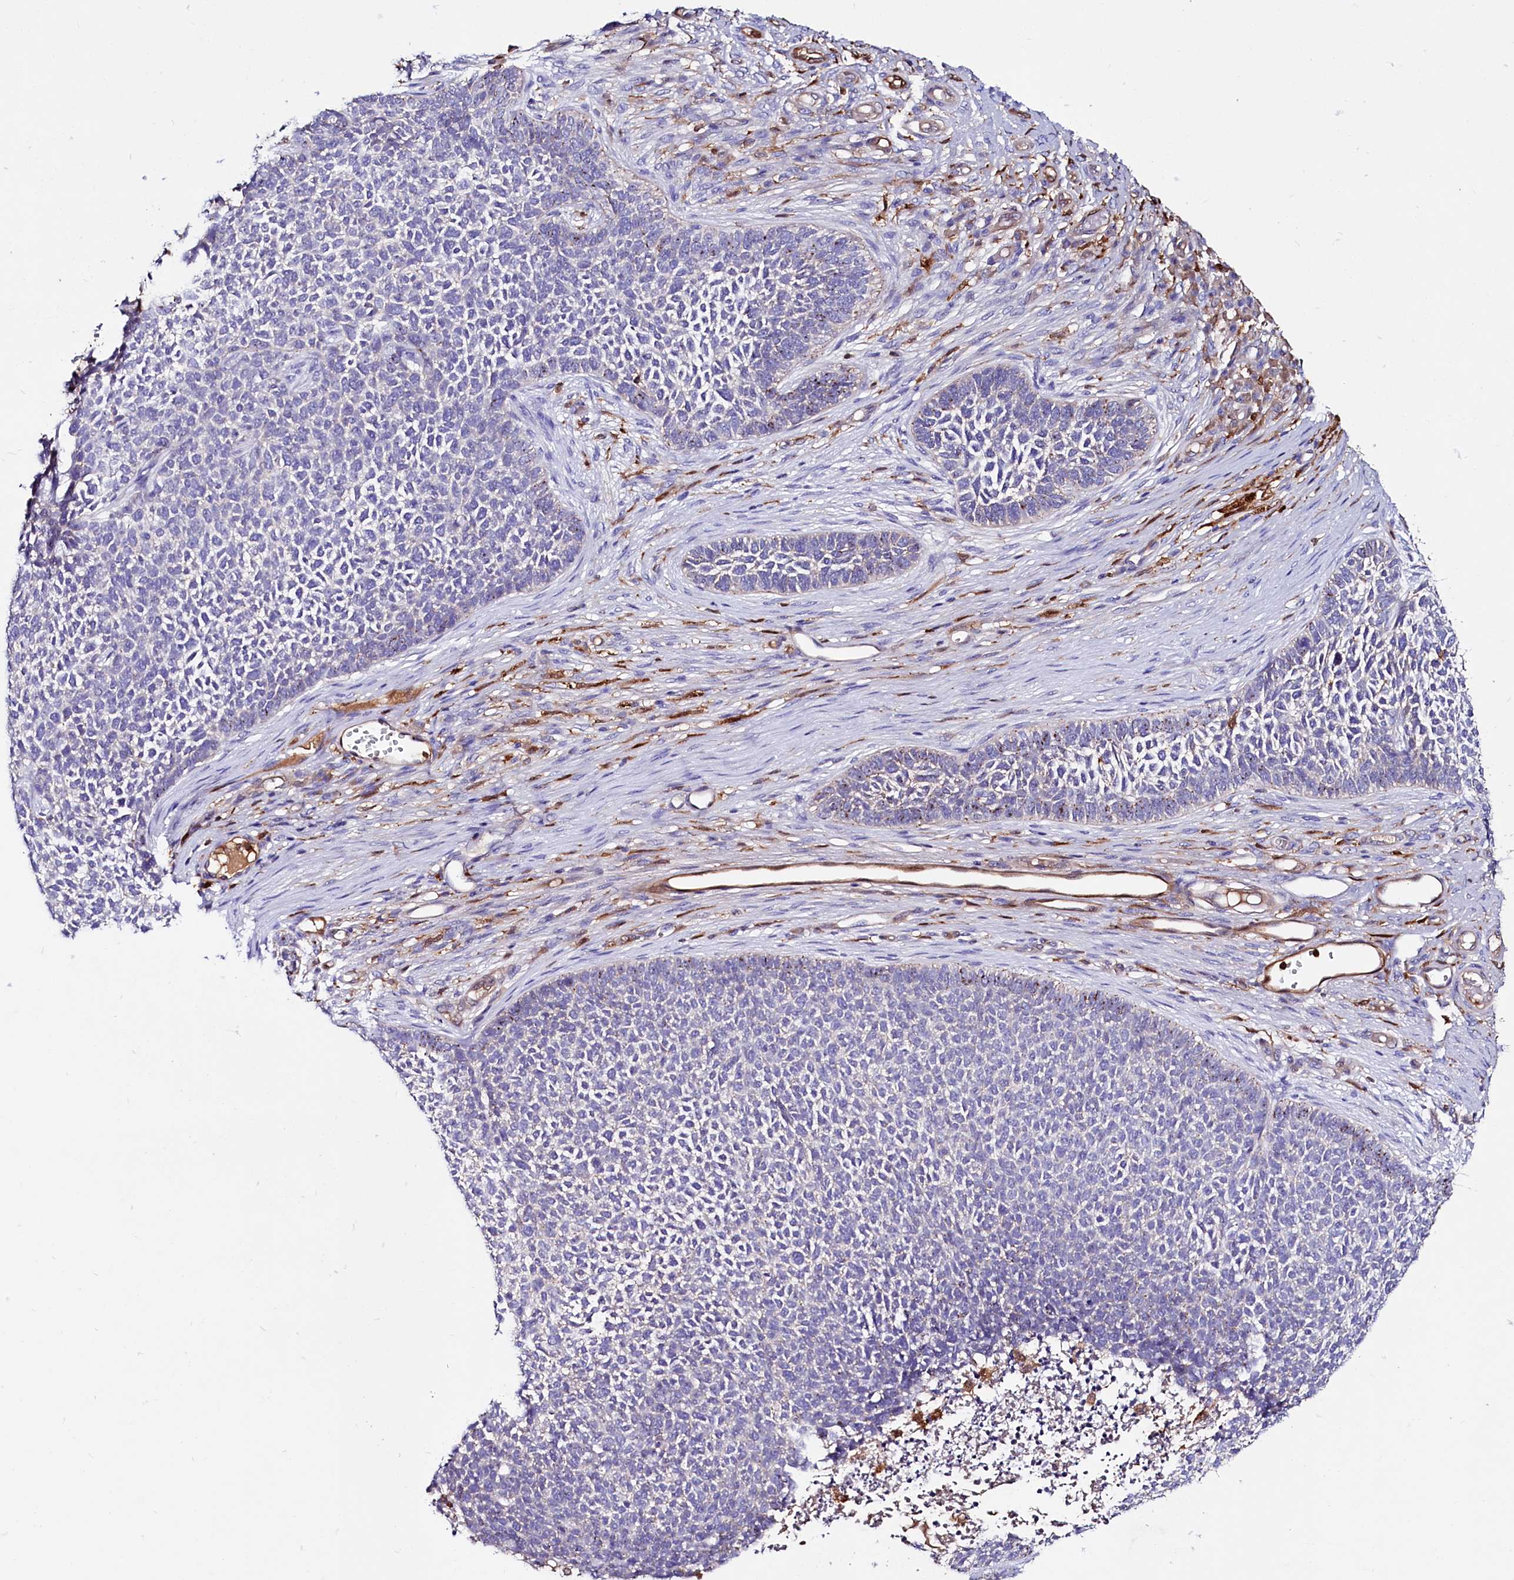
{"staining": {"intensity": "negative", "quantity": "none", "location": "none"}, "tissue": "skin cancer", "cell_type": "Tumor cells", "image_type": "cancer", "snomed": [{"axis": "morphology", "description": "Basal cell carcinoma"}, {"axis": "topography", "description": "Skin"}], "caption": "Human basal cell carcinoma (skin) stained for a protein using immunohistochemistry demonstrates no expression in tumor cells.", "gene": "IL17RD", "patient": {"sex": "female", "age": 84}}